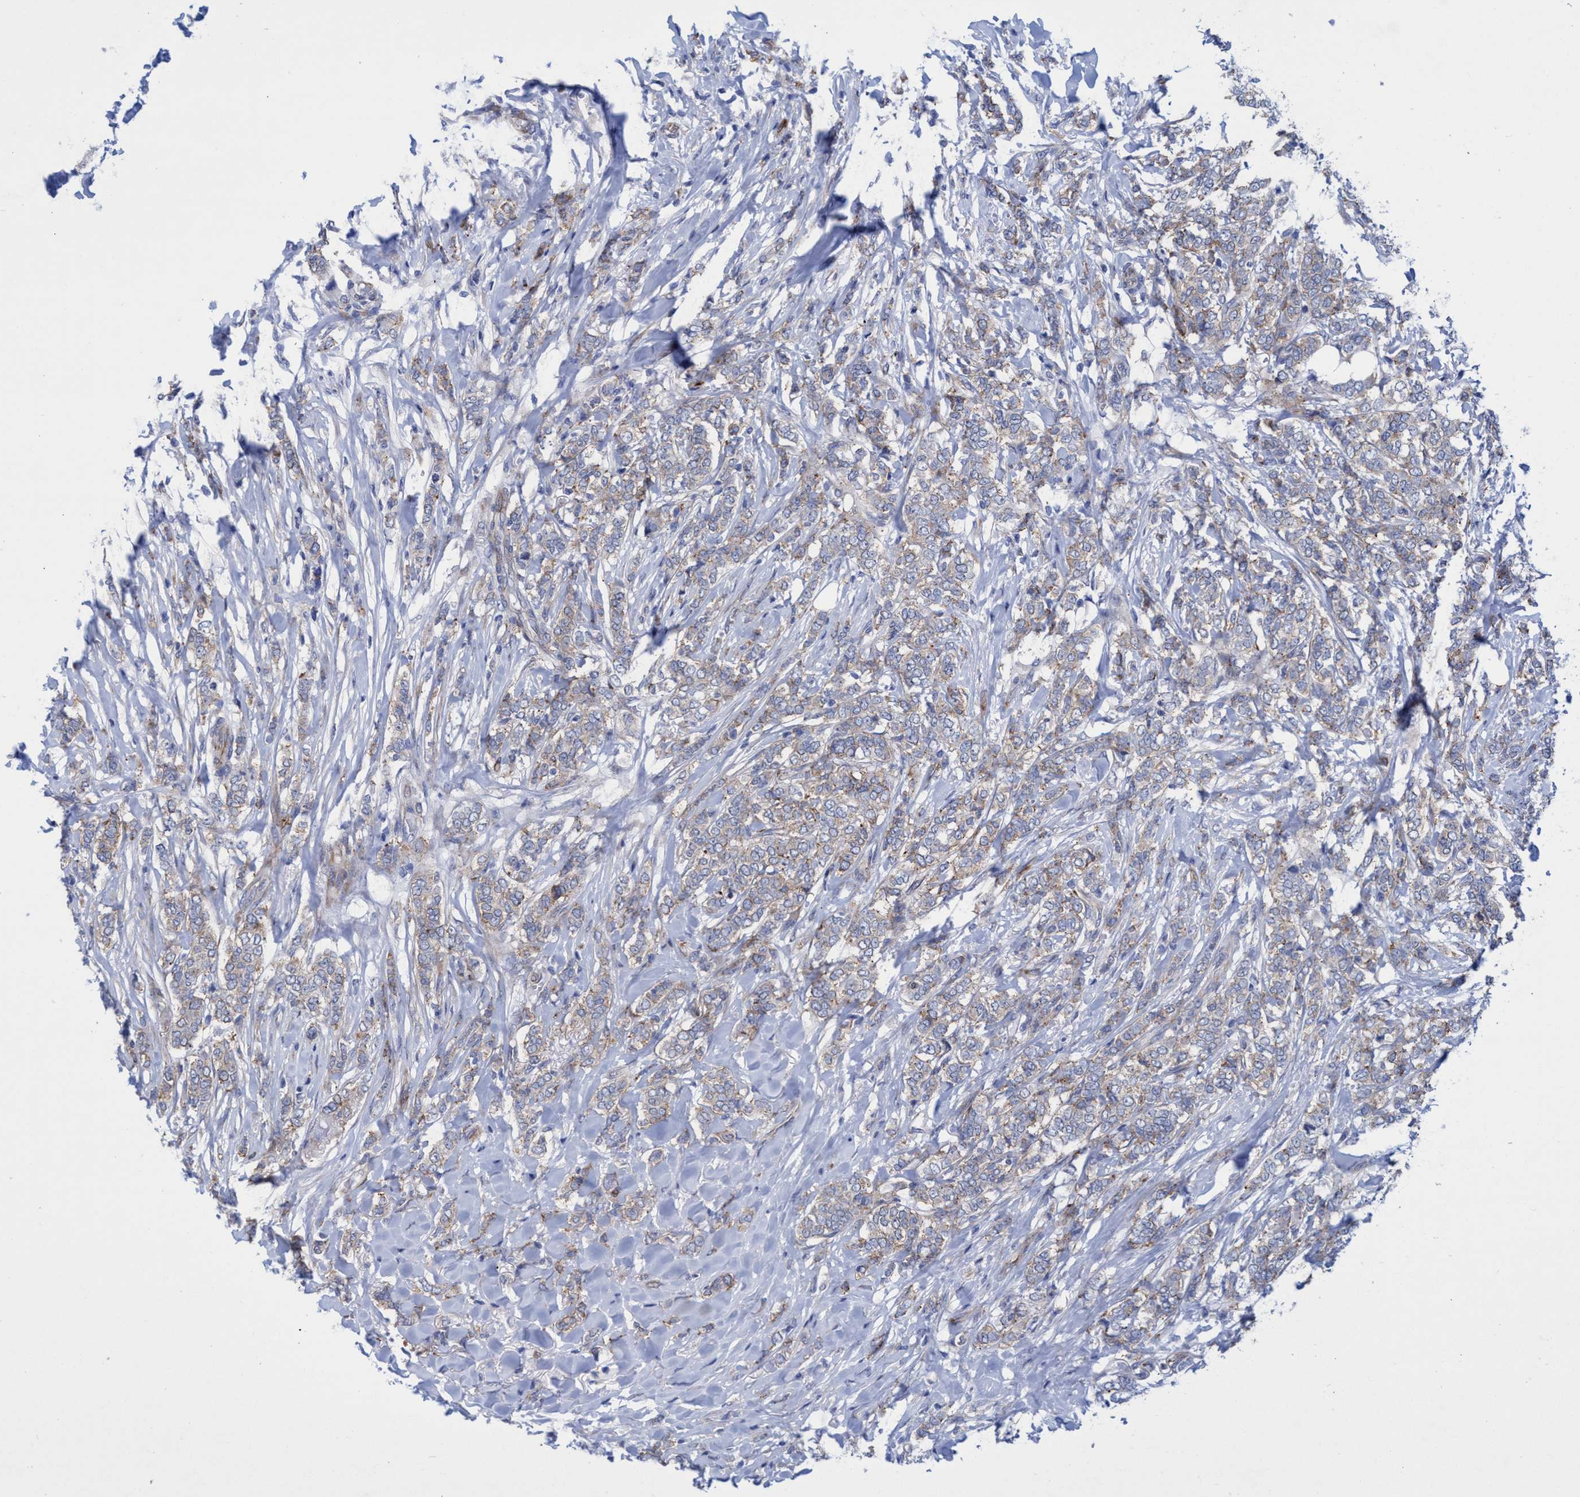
{"staining": {"intensity": "weak", "quantity": ">75%", "location": "cytoplasmic/membranous"}, "tissue": "breast cancer", "cell_type": "Tumor cells", "image_type": "cancer", "snomed": [{"axis": "morphology", "description": "Lobular carcinoma"}, {"axis": "topography", "description": "Skin"}, {"axis": "topography", "description": "Breast"}], "caption": "A photomicrograph of human breast lobular carcinoma stained for a protein shows weak cytoplasmic/membranous brown staining in tumor cells. (DAB (3,3'-diaminobenzidine) = brown stain, brightfield microscopy at high magnification).", "gene": "R3HCC1", "patient": {"sex": "female", "age": 46}}